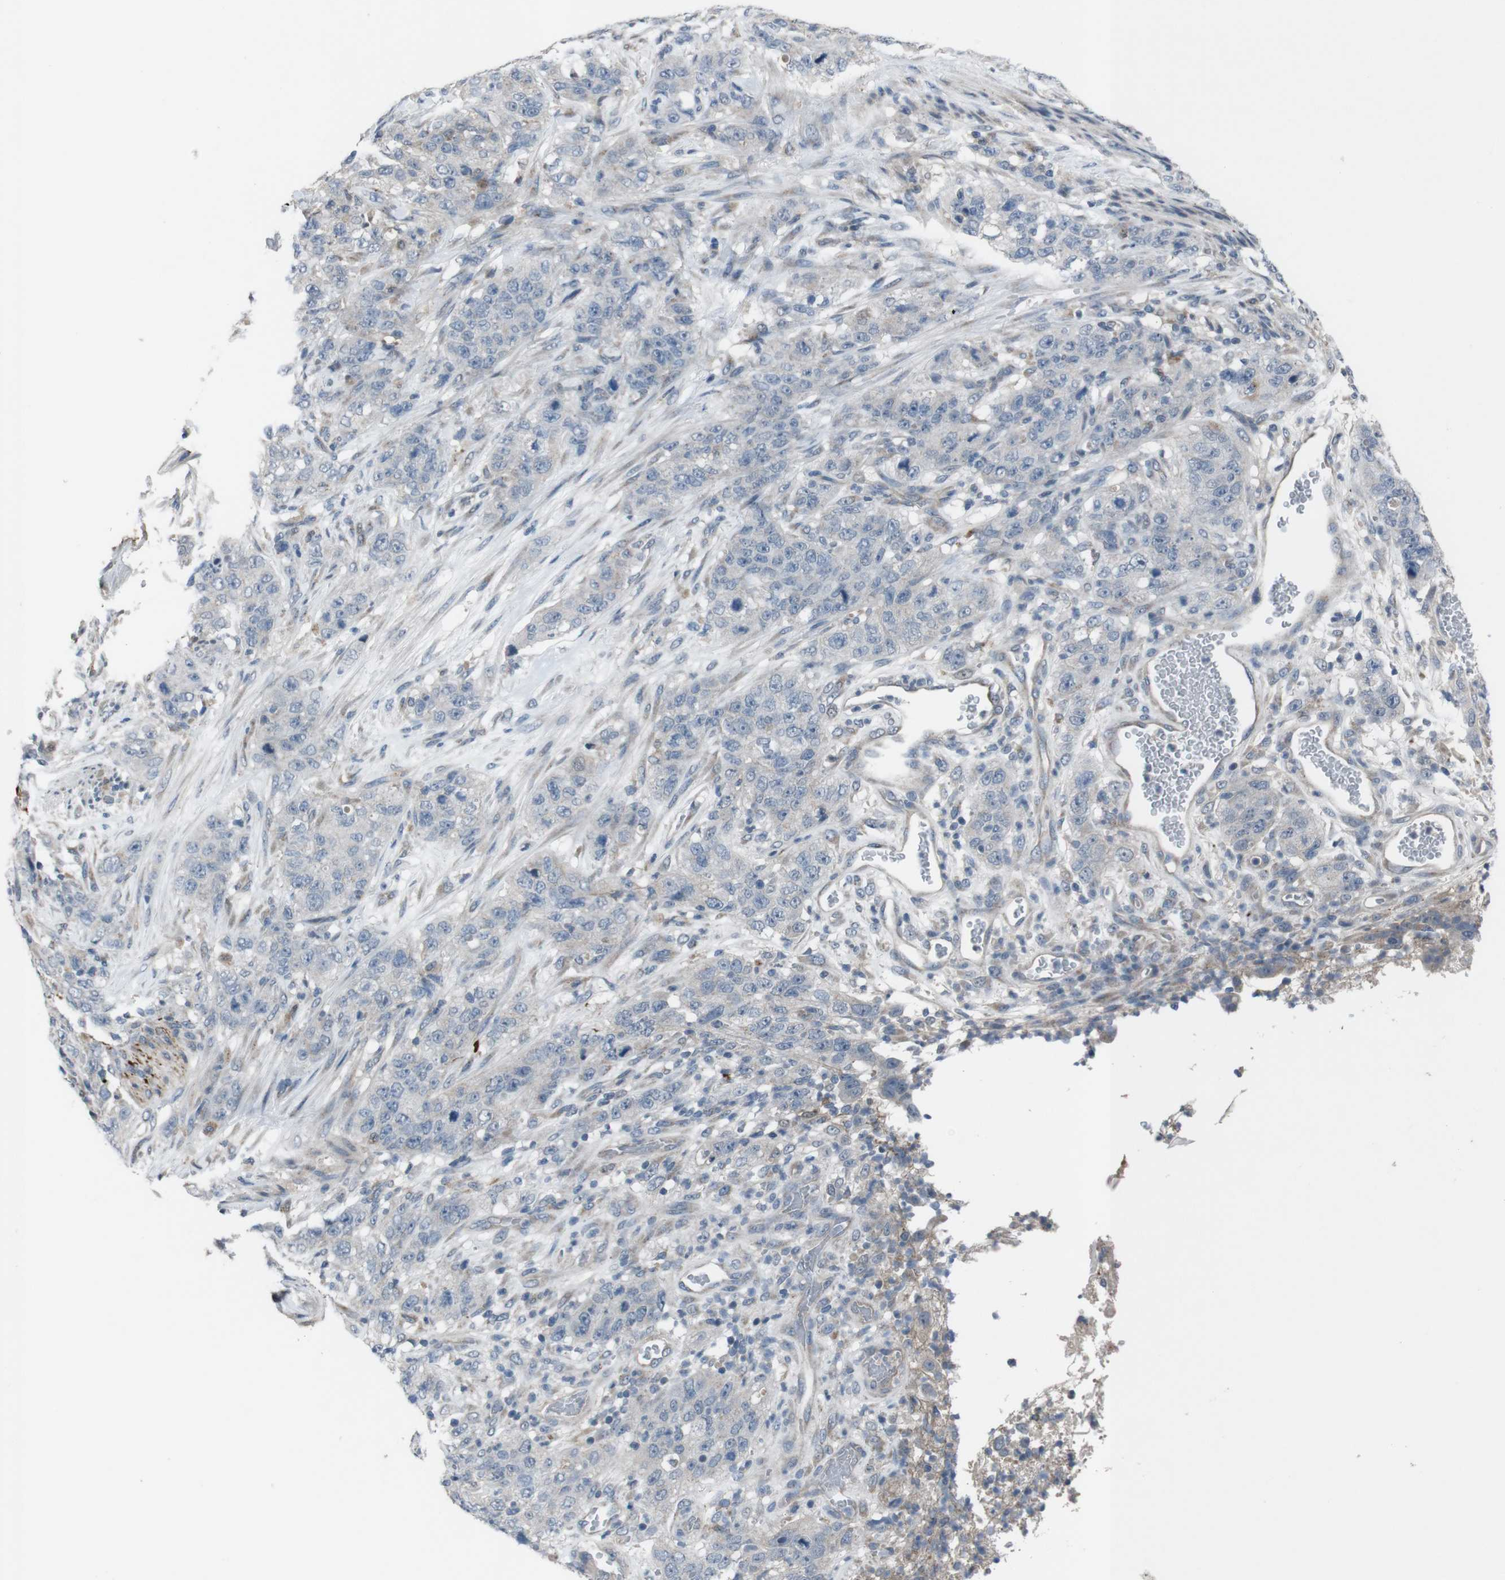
{"staining": {"intensity": "negative", "quantity": "none", "location": "none"}, "tissue": "stomach cancer", "cell_type": "Tumor cells", "image_type": "cancer", "snomed": [{"axis": "morphology", "description": "Adenocarcinoma, NOS"}, {"axis": "topography", "description": "Stomach"}], "caption": "IHC of human adenocarcinoma (stomach) reveals no expression in tumor cells. The staining was performed using DAB (3,3'-diaminobenzidine) to visualize the protein expression in brown, while the nuclei were stained in blue with hematoxylin (Magnification: 20x).", "gene": "EFNA5", "patient": {"sex": "male", "age": 48}}